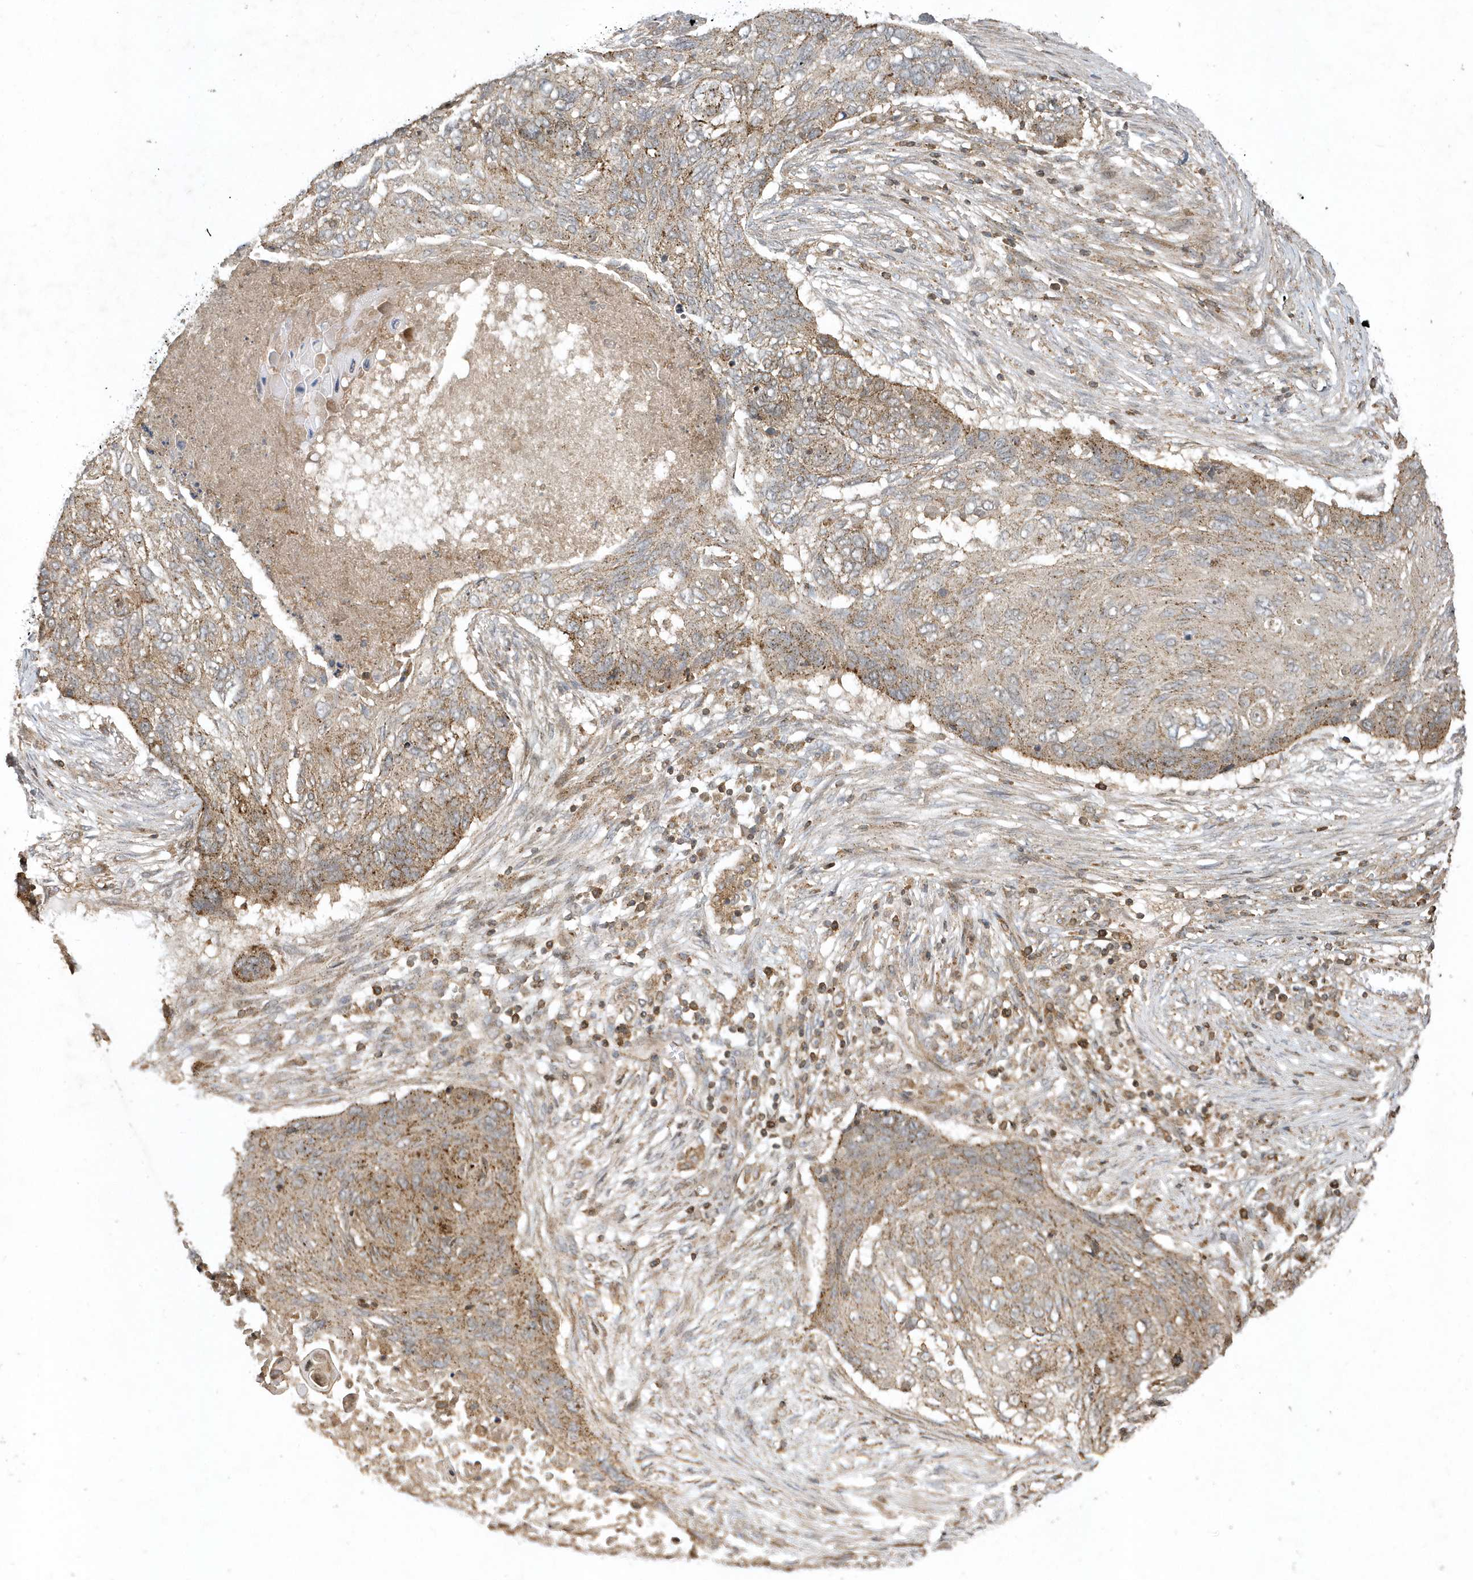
{"staining": {"intensity": "moderate", "quantity": "25%-75%", "location": "cytoplasmic/membranous"}, "tissue": "lung cancer", "cell_type": "Tumor cells", "image_type": "cancer", "snomed": [{"axis": "morphology", "description": "Squamous cell carcinoma, NOS"}, {"axis": "topography", "description": "Lung"}], "caption": "A micrograph of squamous cell carcinoma (lung) stained for a protein exhibits moderate cytoplasmic/membranous brown staining in tumor cells. (Brightfield microscopy of DAB IHC at high magnification).", "gene": "STAMBP", "patient": {"sex": "female", "age": 63}}